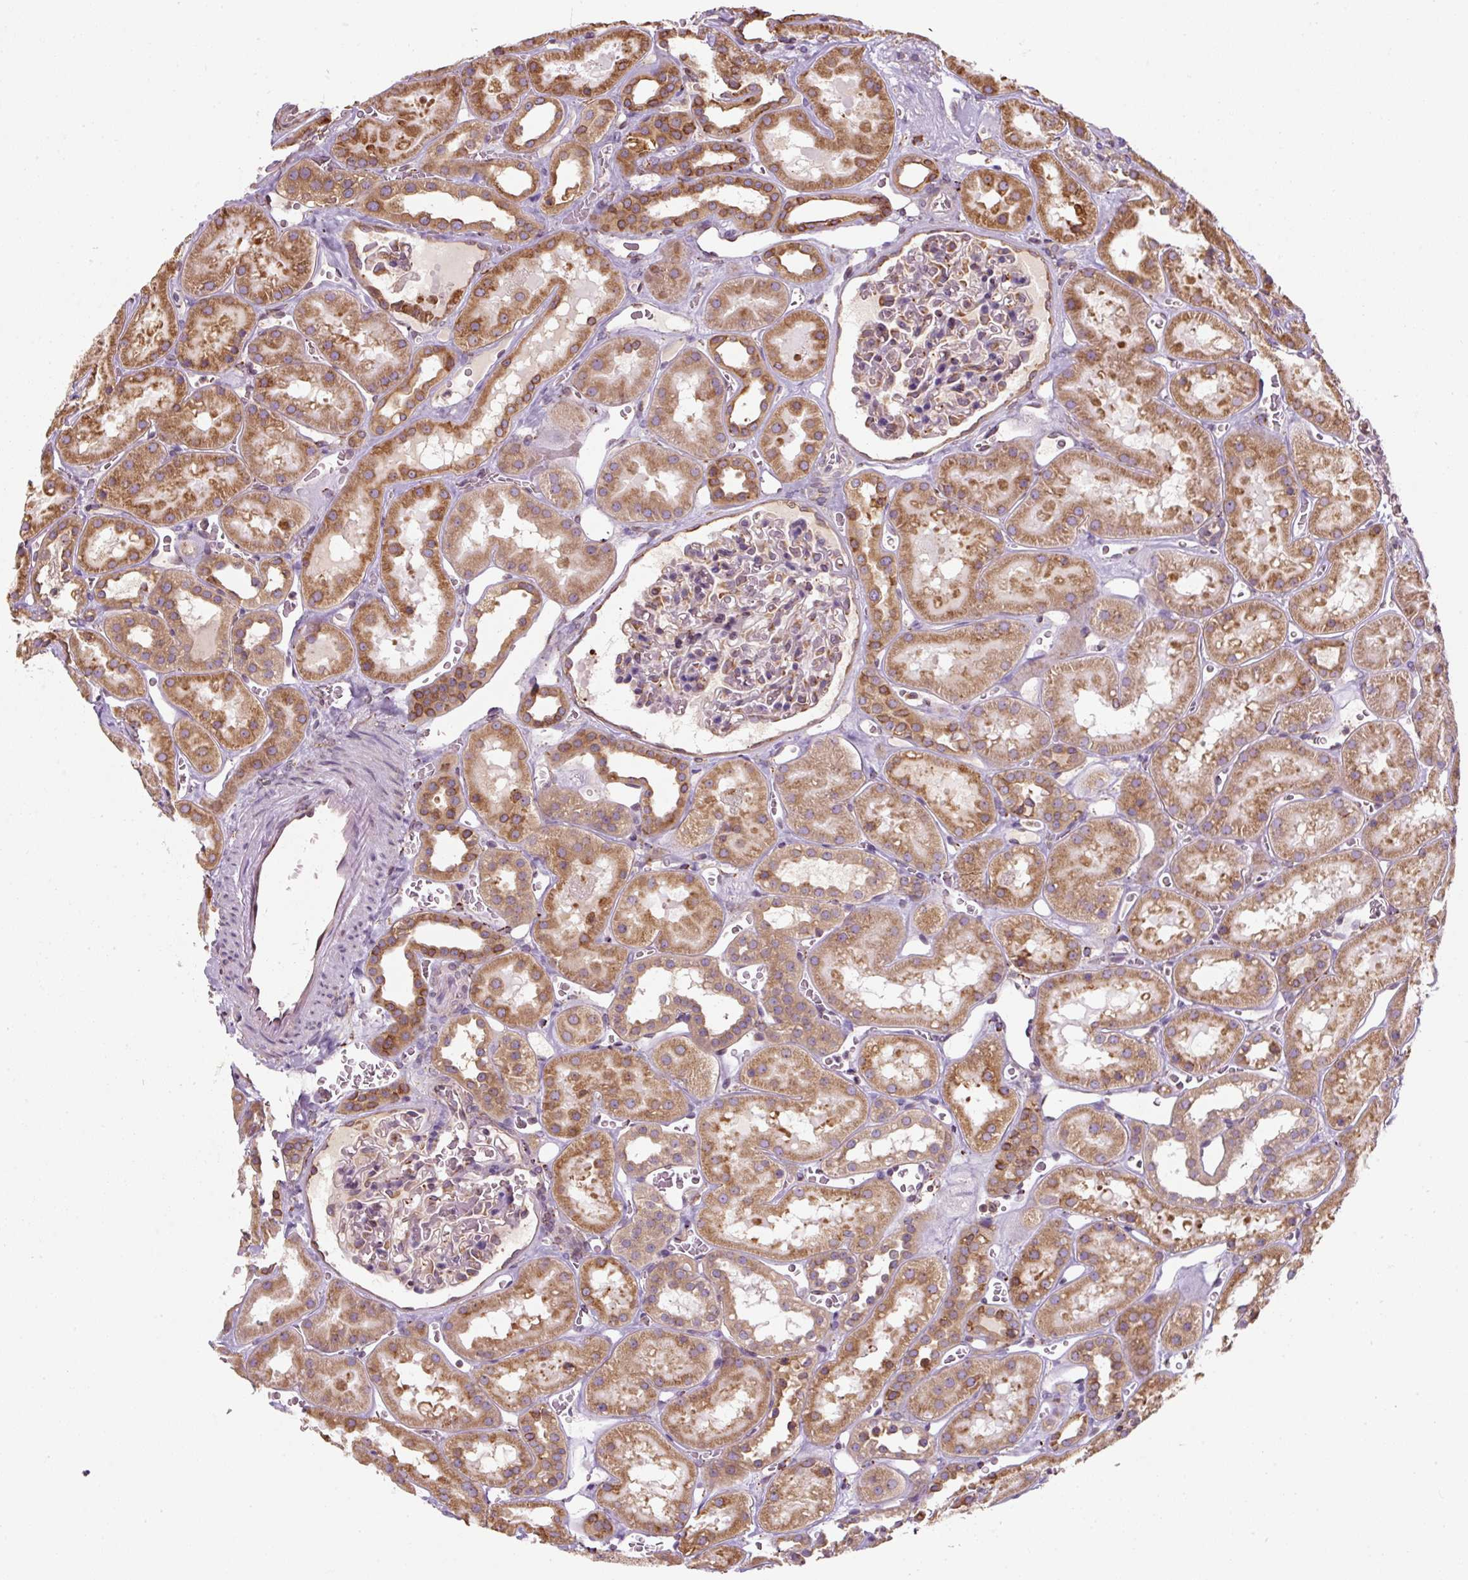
{"staining": {"intensity": "moderate", "quantity": "25%-75%", "location": "cytoplasmic/membranous"}, "tissue": "kidney", "cell_type": "Cells in glomeruli", "image_type": "normal", "snomed": [{"axis": "morphology", "description": "Normal tissue, NOS"}, {"axis": "topography", "description": "Kidney"}], "caption": "This photomicrograph exhibits unremarkable kidney stained with IHC to label a protein in brown. The cytoplasmic/membranous of cells in glomeruli show moderate positivity for the protein. Nuclei are counter-stained blue.", "gene": "PRKCSH", "patient": {"sex": "female", "age": 41}}